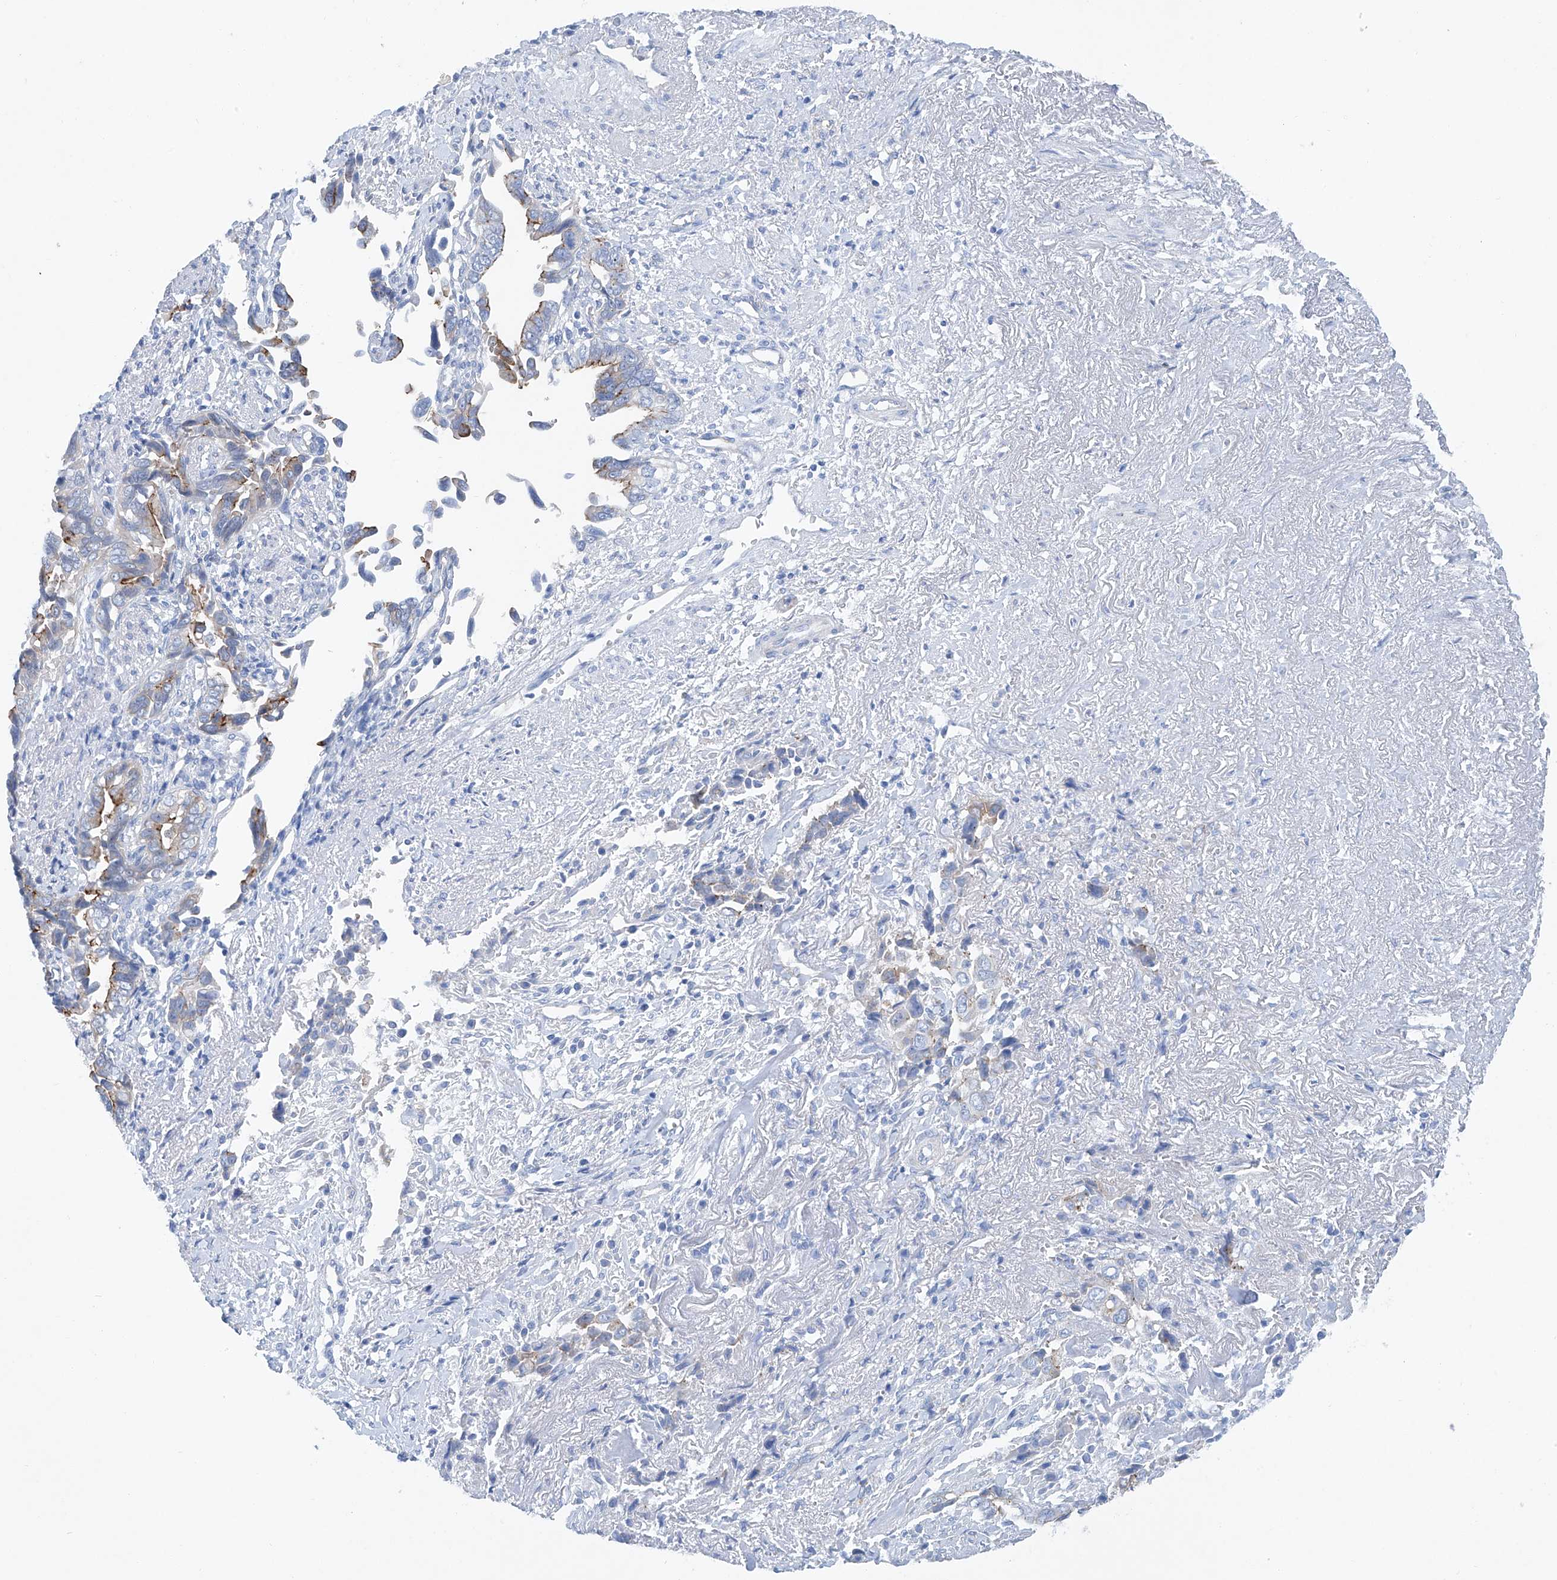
{"staining": {"intensity": "moderate", "quantity": "<25%", "location": "cytoplasmic/membranous"}, "tissue": "liver cancer", "cell_type": "Tumor cells", "image_type": "cancer", "snomed": [{"axis": "morphology", "description": "Cholangiocarcinoma"}, {"axis": "topography", "description": "Liver"}], "caption": "Liver cholangiocarcinoma was stained to show a protein in brown. There is low levels of moderate cytoplasmic/membranous staining in about <25% of tumor cells.", "gene": "MAGI1", "patient": {"sex": "female", "age": 79}}